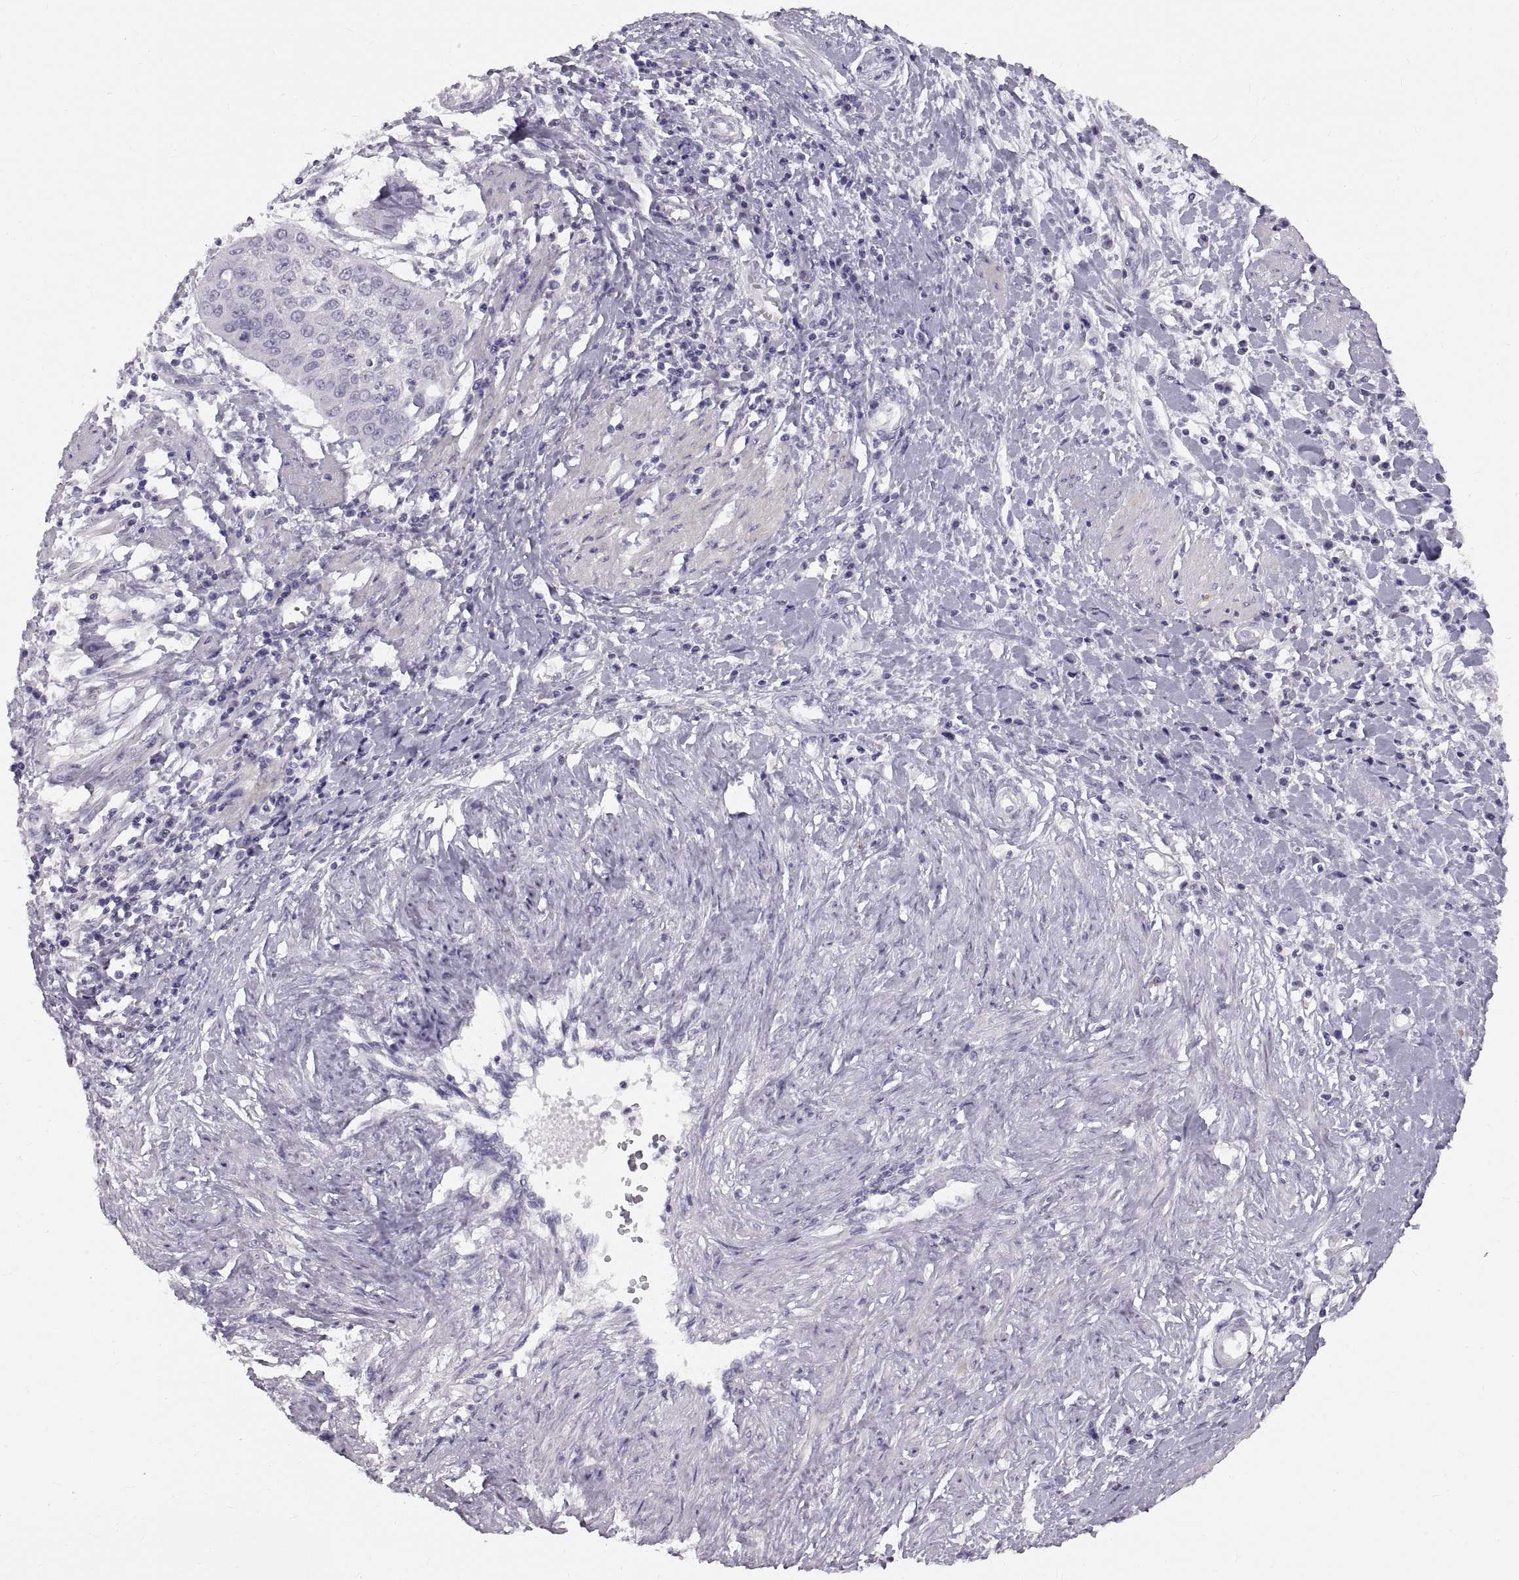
{"staining": {"intensity": "negative", "quantity": "none", "location": "none"}, "tissue": "cervical cancer", "cell_type": "Tumor cells", "image_type": "cancer", "snomed": [{"axis": "morphology", "description": "Squamous cell carcinoma, NOS"}, {"axis": "topography", "description": "Cervix"}], "caption": "This micrograph is of cervical squamous cell carcinoma stained with immunohistochemistry to label a protein in brown with the nuclei are counter-stained blue. There is no expression in tumor cells.", "gene": "SPACDR", "patient": {"sex": "female", "age": 39}}